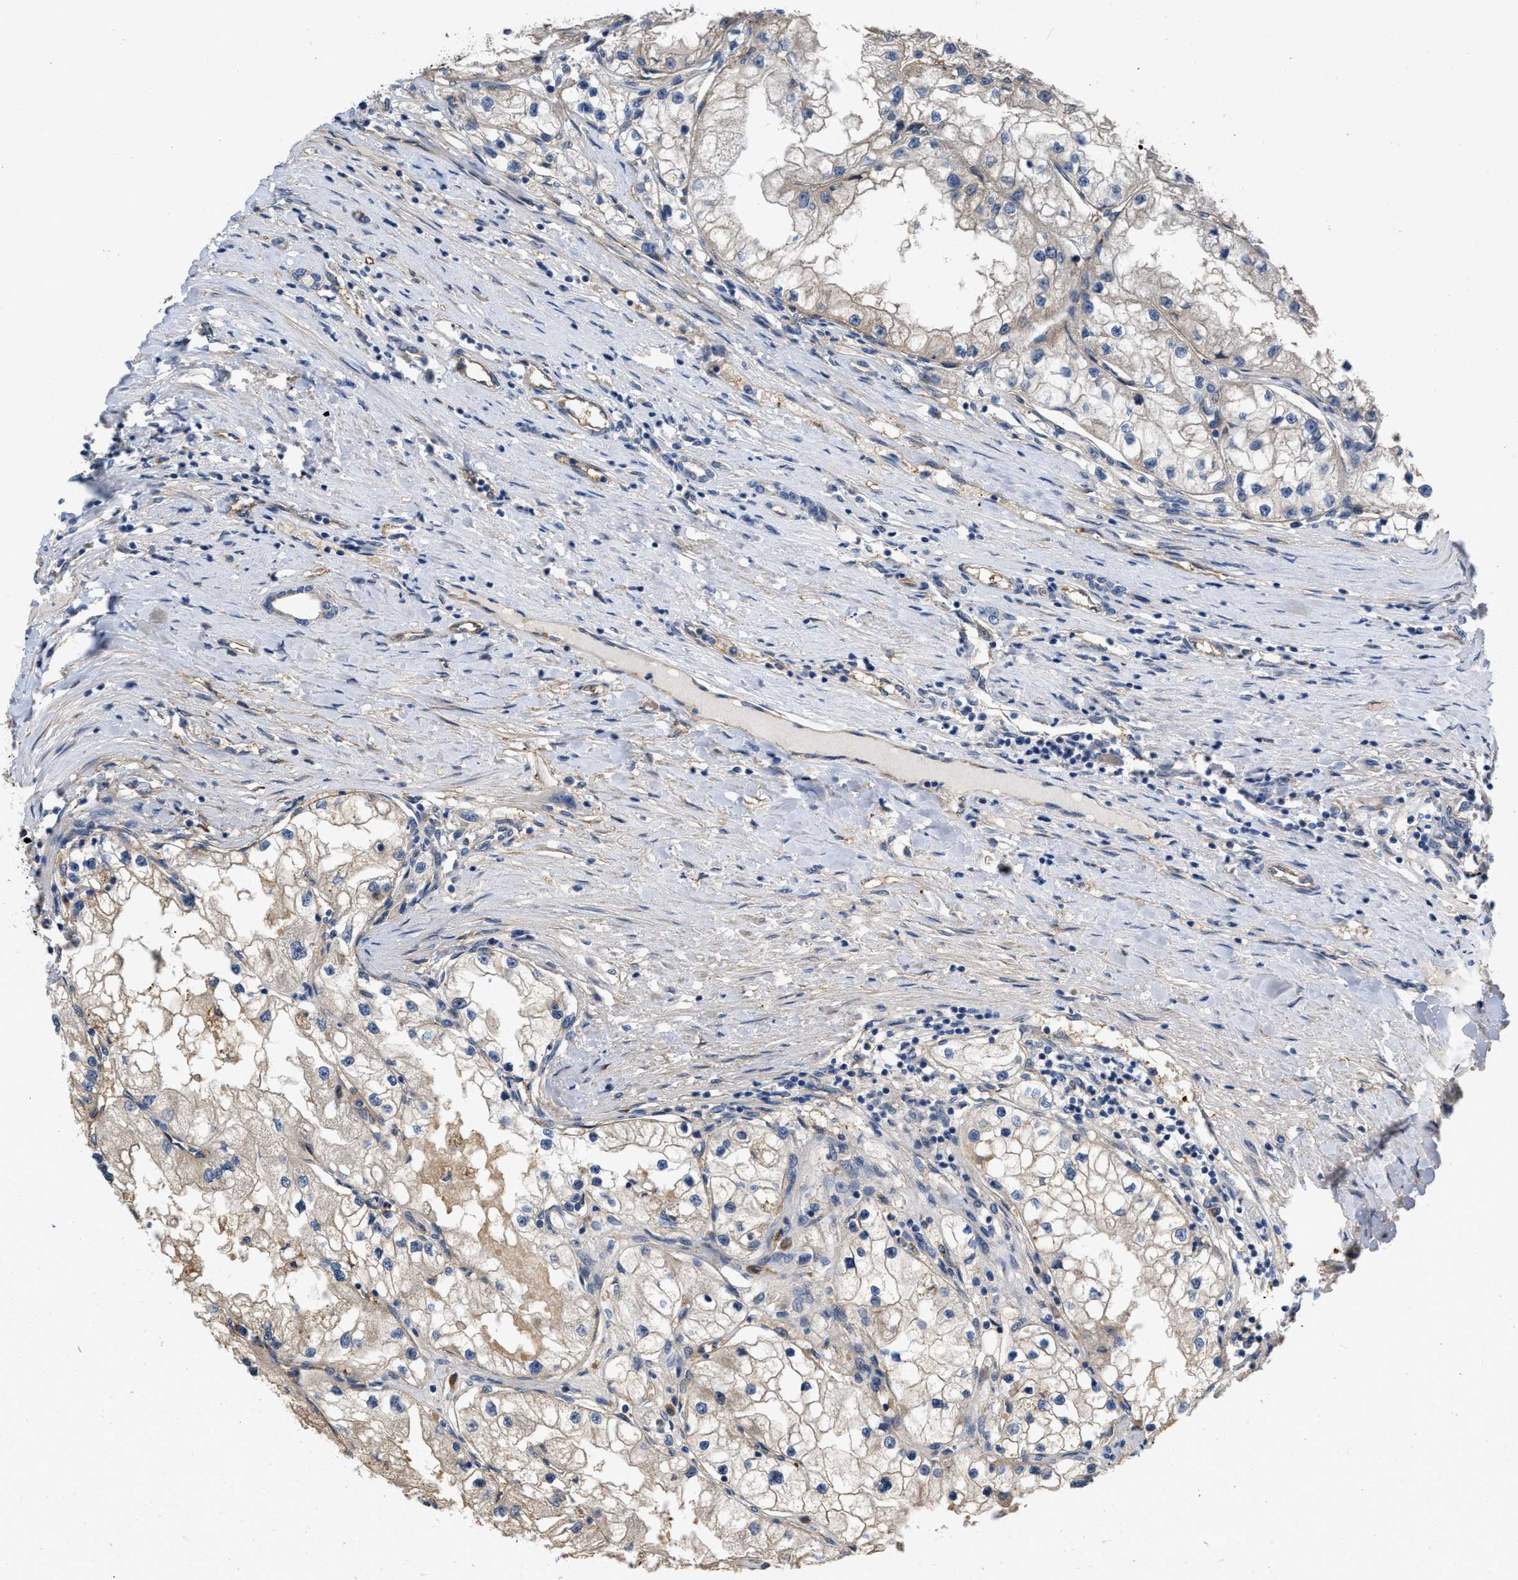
{"staining": {"intensity": "weak", "quantity": "<25%", "location": "cytoplasmic/membranous"}, "tissue": "renal cancer", "cell_type": "Tumor cells", "image_type": "cancer", "snomed": [{"axis": "morphology", "description": "Adenocarcinoma, NOS"}, {"axis": "topography", "description": "Kidney"}], "caption": "DAB immunohistochemical staining of renal adenocarcinoma exhibits no significant expression in tumor cells.", "gene": "SLC4A11", "patient": {"sex": "male", "age": 68}}